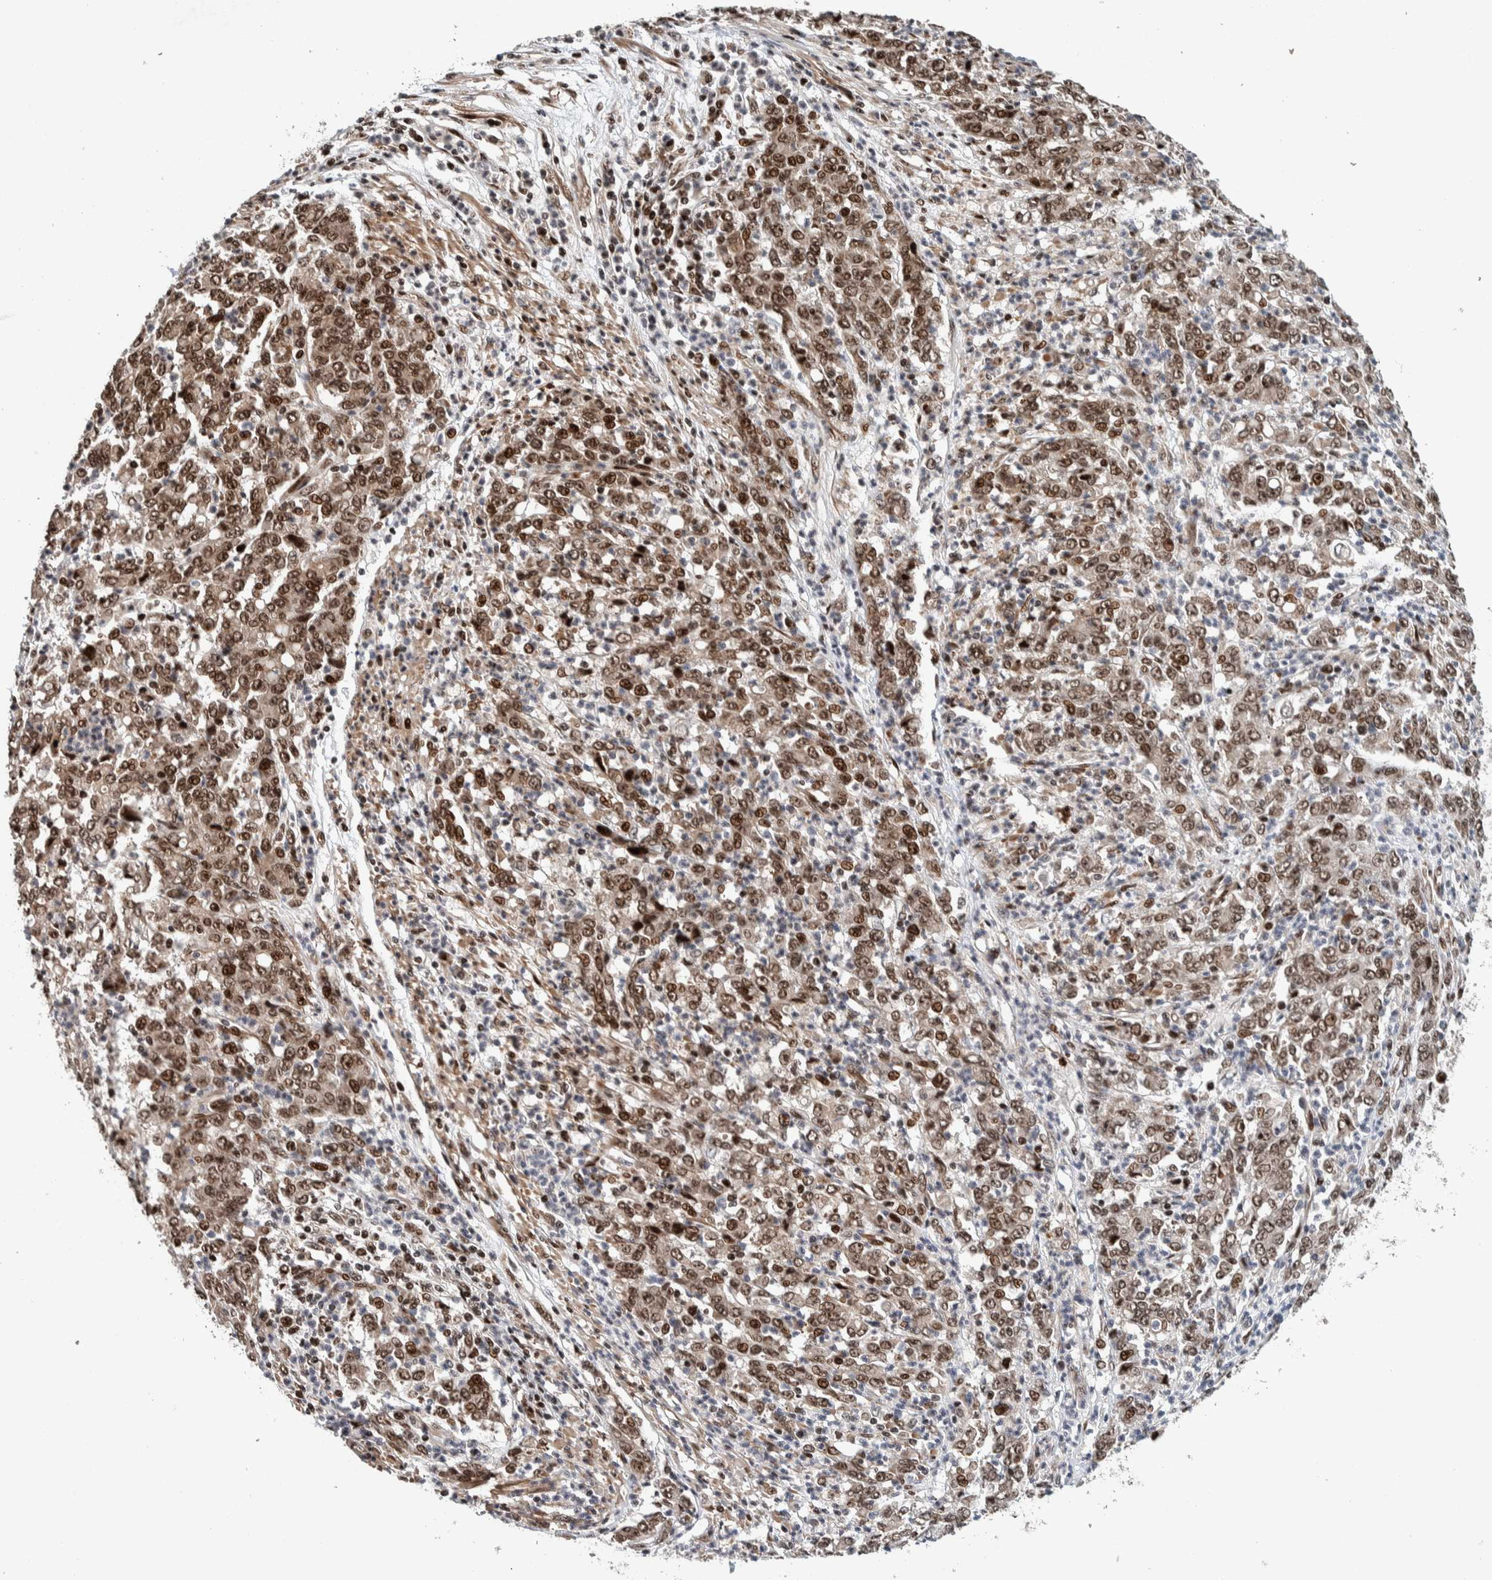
{"staining": {"intensity": "moderate", "quantity": ">75%", "location": "nuclear"}, "tissue": "stomach cancer", "cell_type": "Tumor cells", "image_type": "cancer", "snomed": [{"axis": "morphology", "description": "Adenocarcinoma, NOS"}, {"axis": "topography", "description": "Stomach, lower"}], "caption": "A brown stain labels moderate nuclear staining of a protein in stomach adenocarcinoma tumor cells. (DAB IHC, brown staining for protein, blue staining for nuclei).", "gene": "CHD4", "patient": {"sex": "female", "age": 71}}